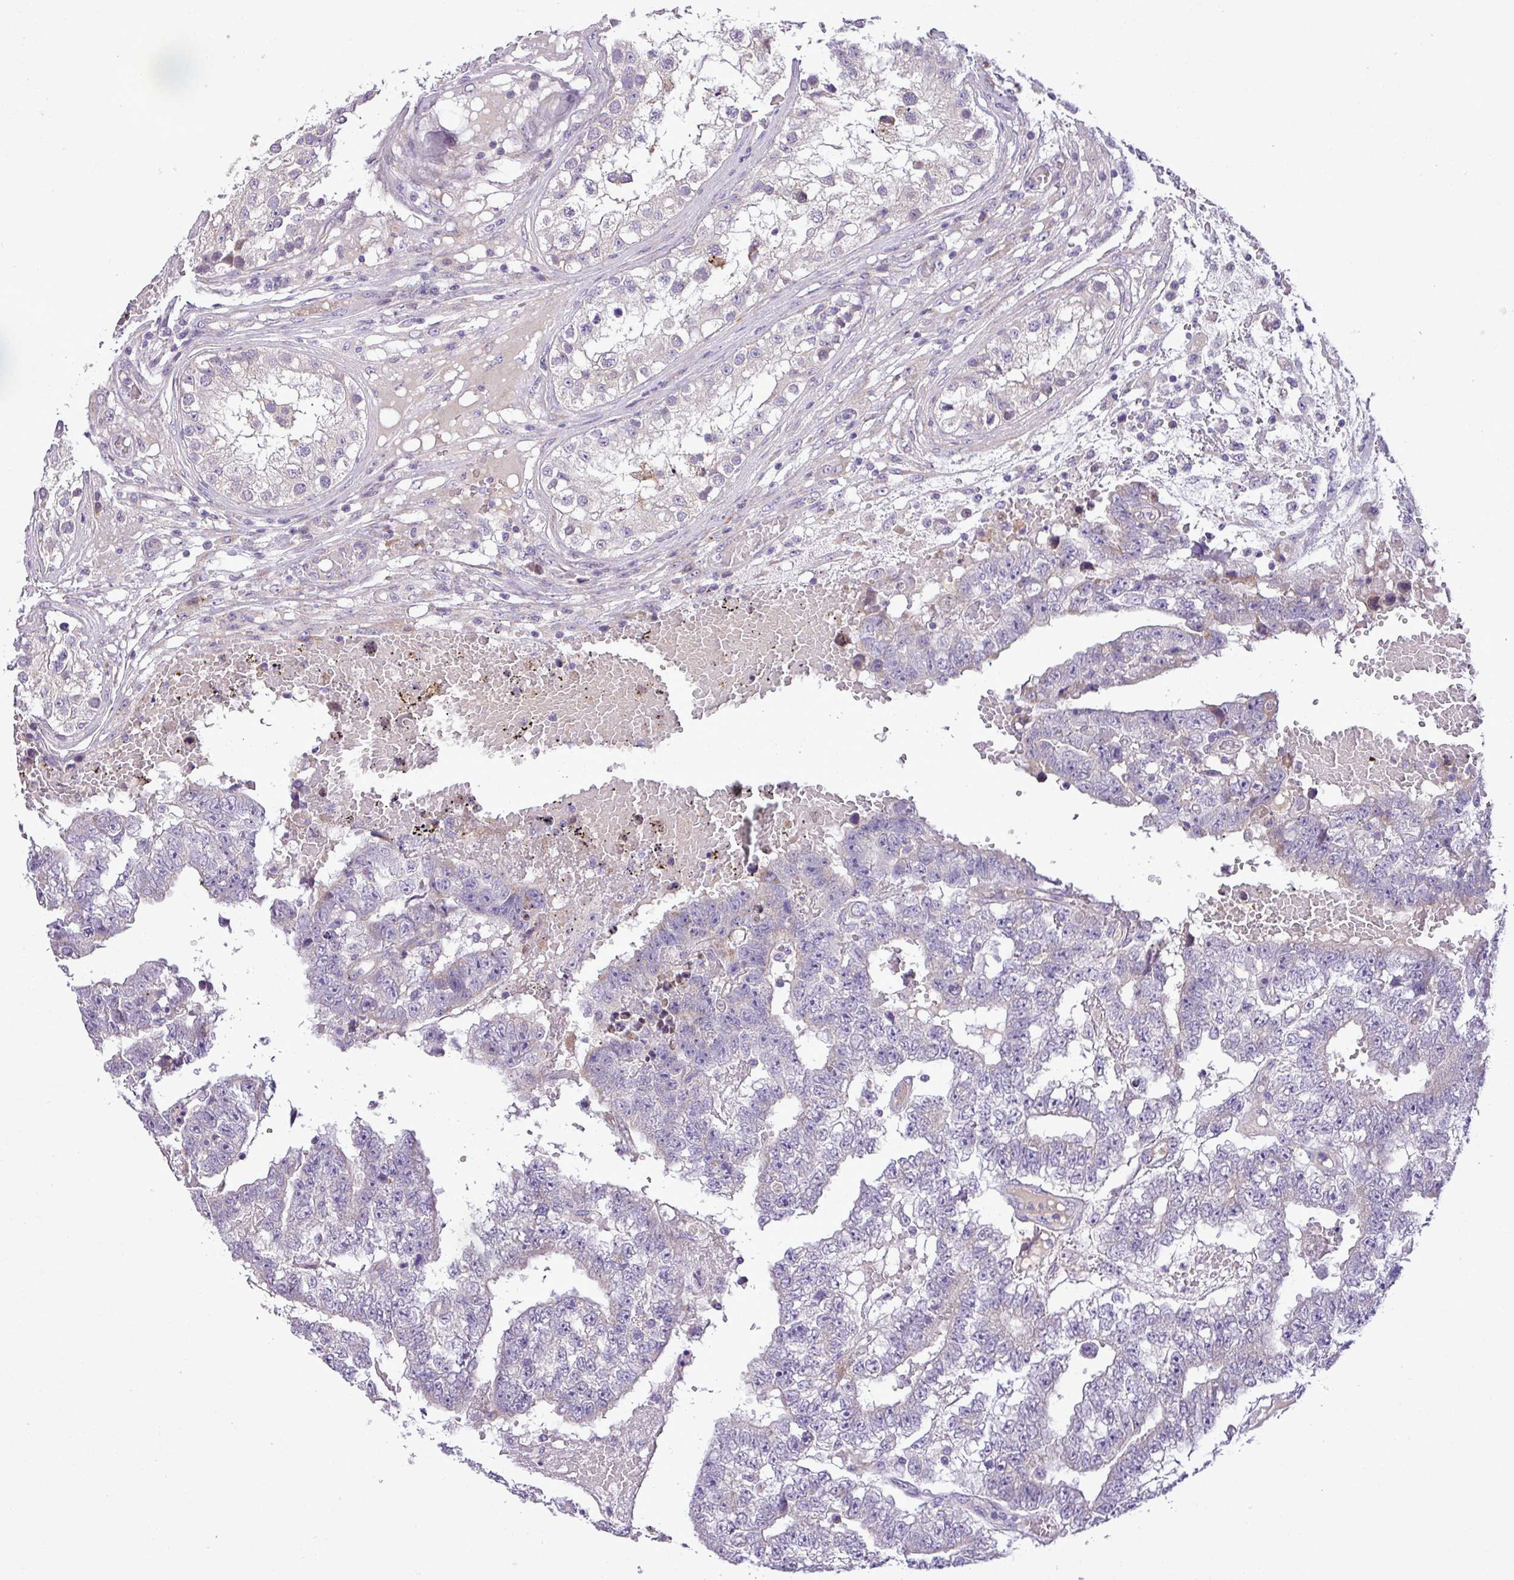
{"staining": {"intensity": "negative", "quantity": "none", "location": "none"}, "tissue": "testis cancer", "cell_type": "Tumor cells", "image_type": "cancer", "snomed": [{"axis": "morphology", "description": "Carcinoma, Embryonal, NOS"}, {"axis": "topography", "description": "Testis"}], "caption": "A photomicrograph of embryonal carcinoma (testis) stained for a protein demonstrates no brown staining in tumor cells.", "gene": "MOCS3", "patient": {"sex": "male", "age": 25}}